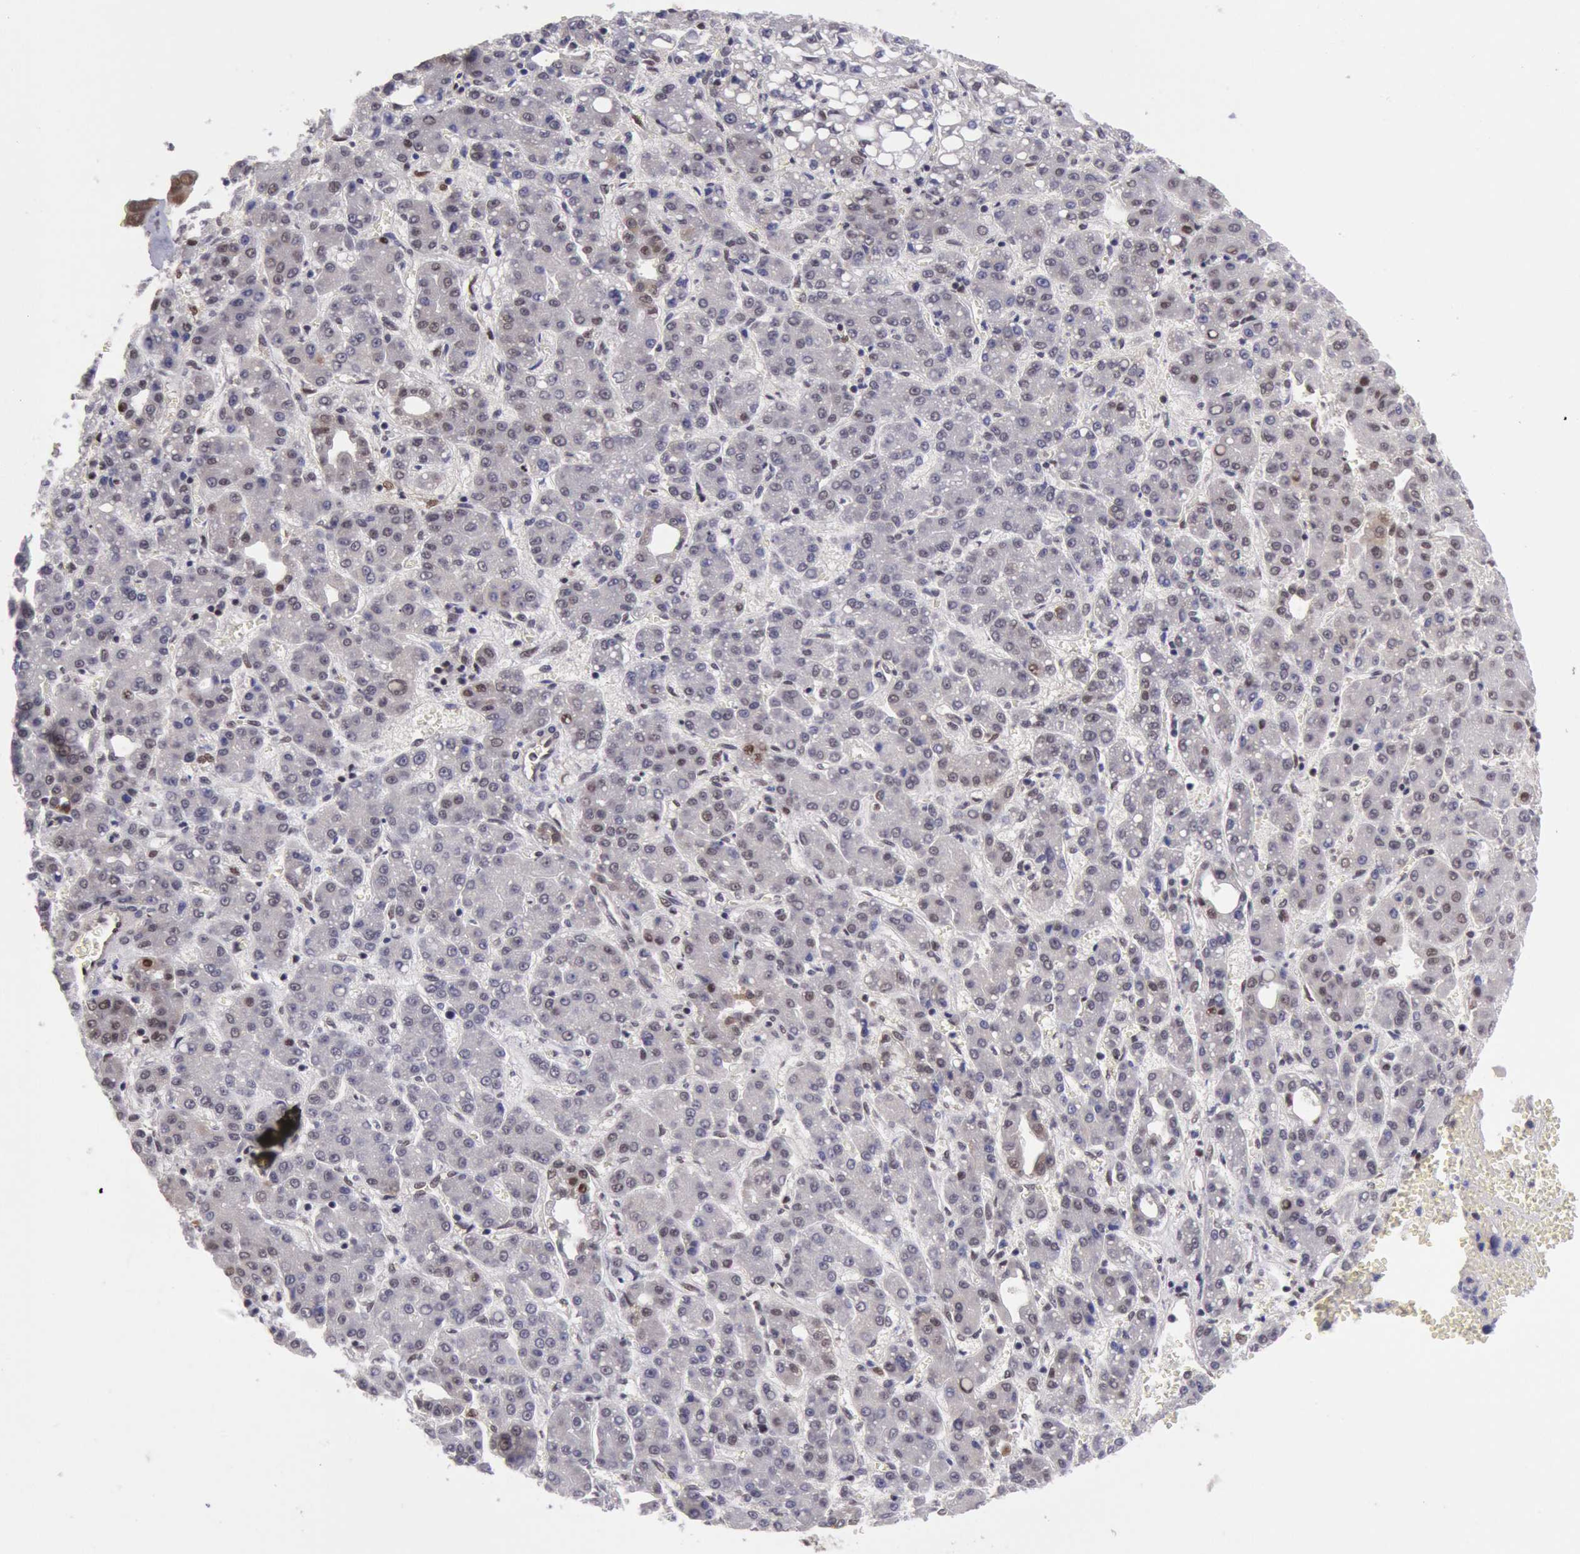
{"staining": {"intensity": "weak", "quantity": "<25%", "location": "nuclear"}, "tissue": "liver cancer", "cell_type": "Tumor cells", "image_type": "cancer", "snomed": [{"axis": "morphology", "description": "Carcinoma, Hepatocellular, NOS"}, {"axis": "topography", "description": "Liver"}], "caption": "Tumor cells are negative for brown protein staining in liver hepatocellular carcinoma. (DAB immunohistochemistry visualized using brightfield microscopy, high magnification).", "gene": "CDKN2B", "patient": {"sex": "male", "age": 69}}